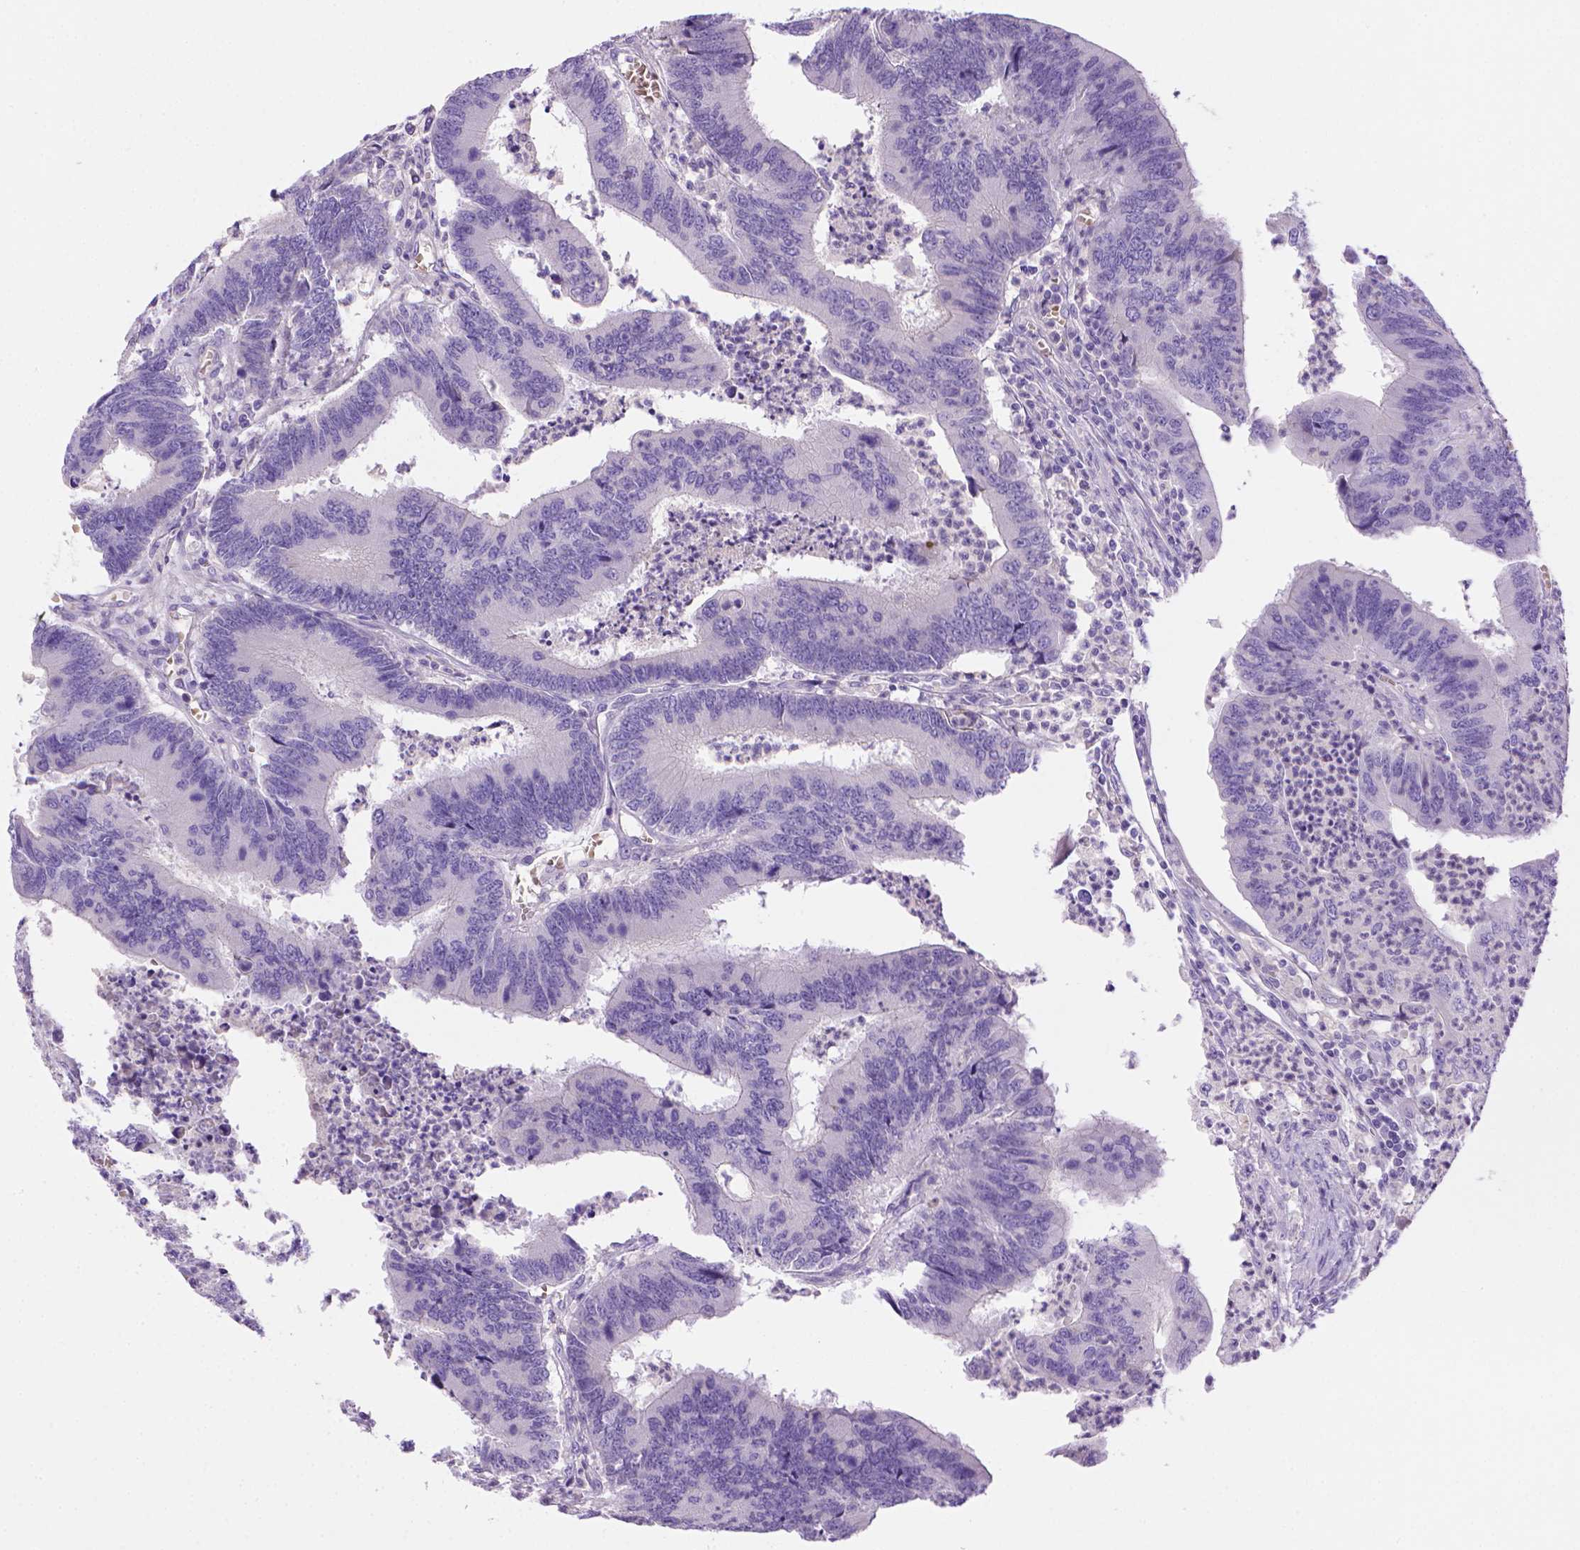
{"staining": {"intensity": "negative", "quantity": "none", "location": "none"}, "tissue": "colorectal cancer", "cell_type": "Tumor cells", "image_type": "cancer", "snomed": [{"axis": "morphology", "description": "Adenocarcinoma, NOS"}, {"axis": "topography", "description": "Colon"}], "caption": "Tumor cells show no significant protein expression in adenocarcinoma (colorectal).", "gene": "BAAT", "patient": {"sex": "female", "age": 67}}